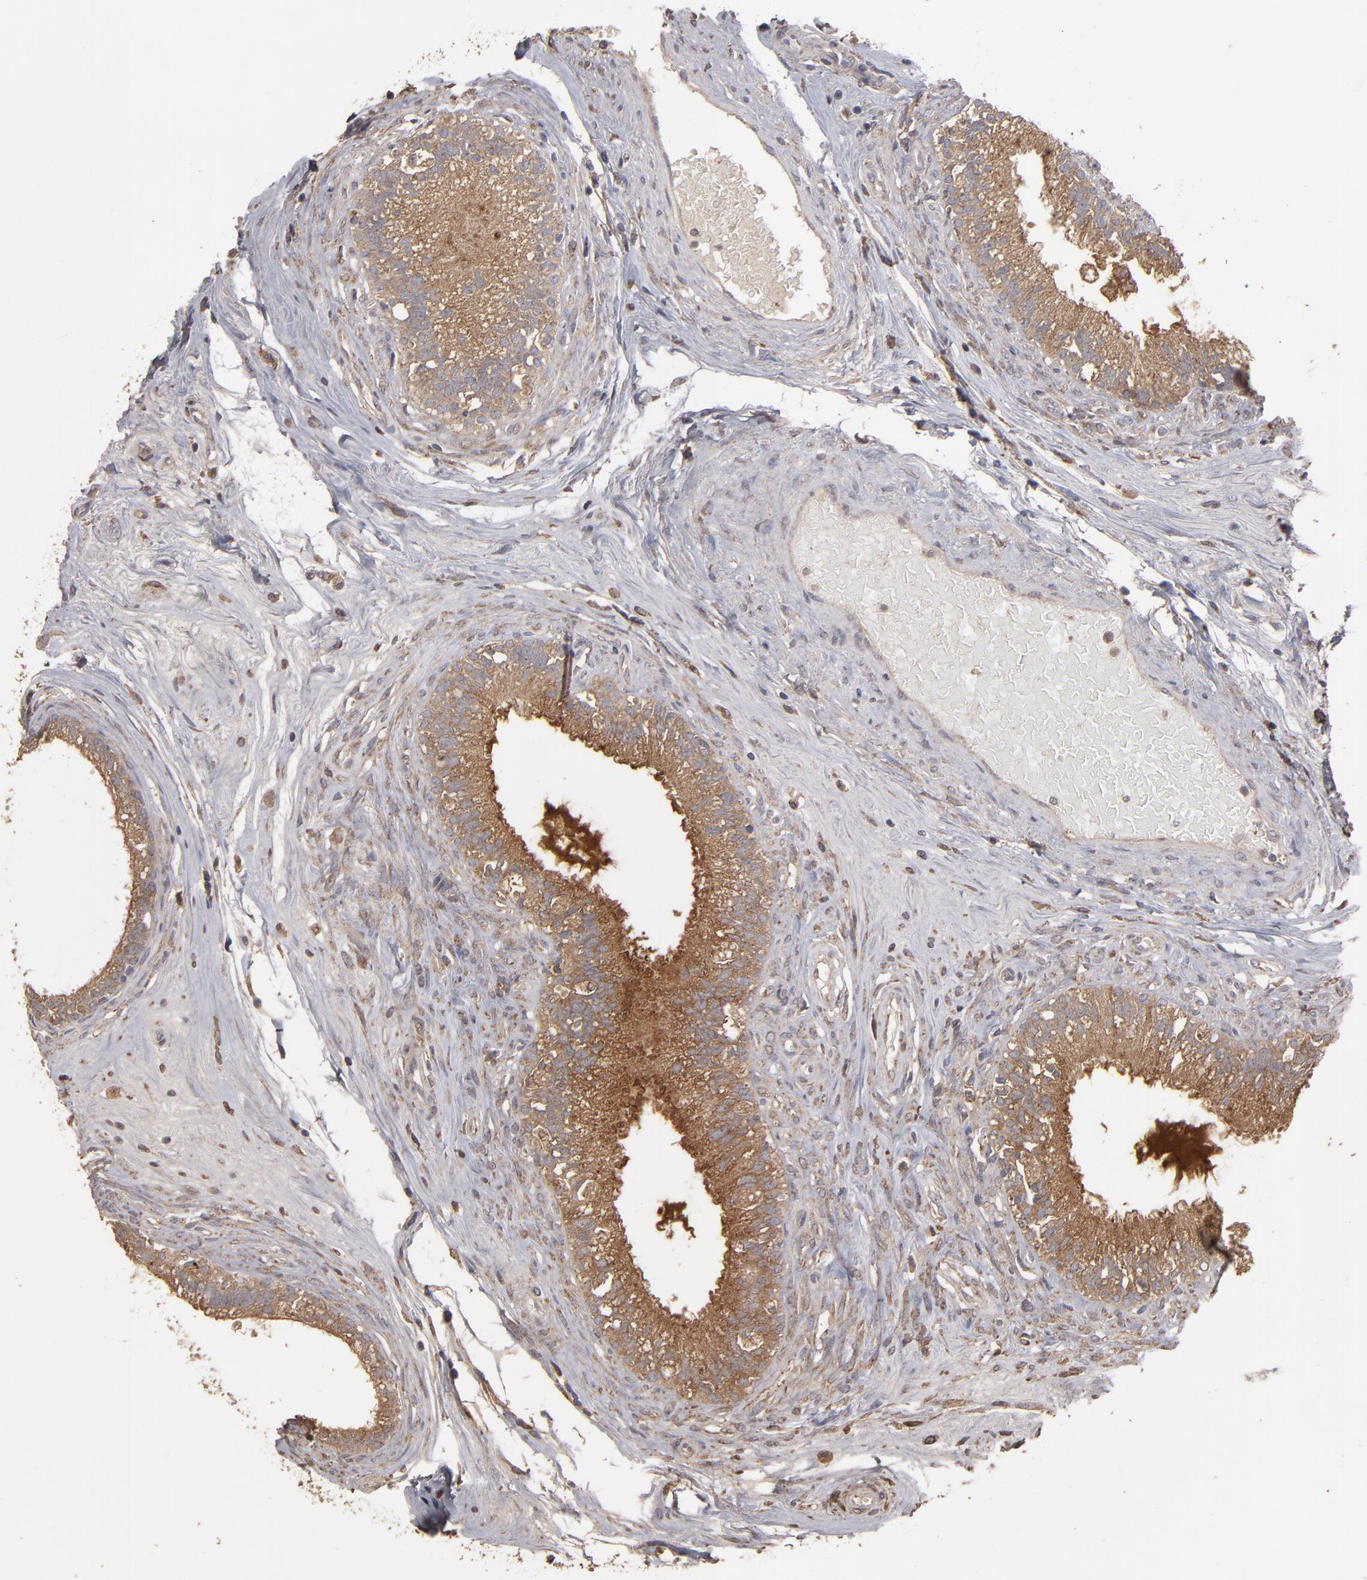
{"staining": {"intensity": "moderate", "quantity": ">75%", "location": "cytoplasmic/membranous"}, "tissue": "epididymis", "cell_type": "Glandular cells", "image_type": "normal", "snomed": [{"axis": "morphology", "description": "Normal tissue, NOS"}, {"axis": "morphology", "description": "Inflammation, NOS"}, {"axis": "topography", "description": "Epididymis"}], "caption": "There is medium levels of moderate cytoplasmic/membranous expression in glandular cells of benign epididymis, as demonstrated by immunohistochemical staining (brown color).", "gene": "MMP2", "patient": {"sex": "male", "age": 84}}